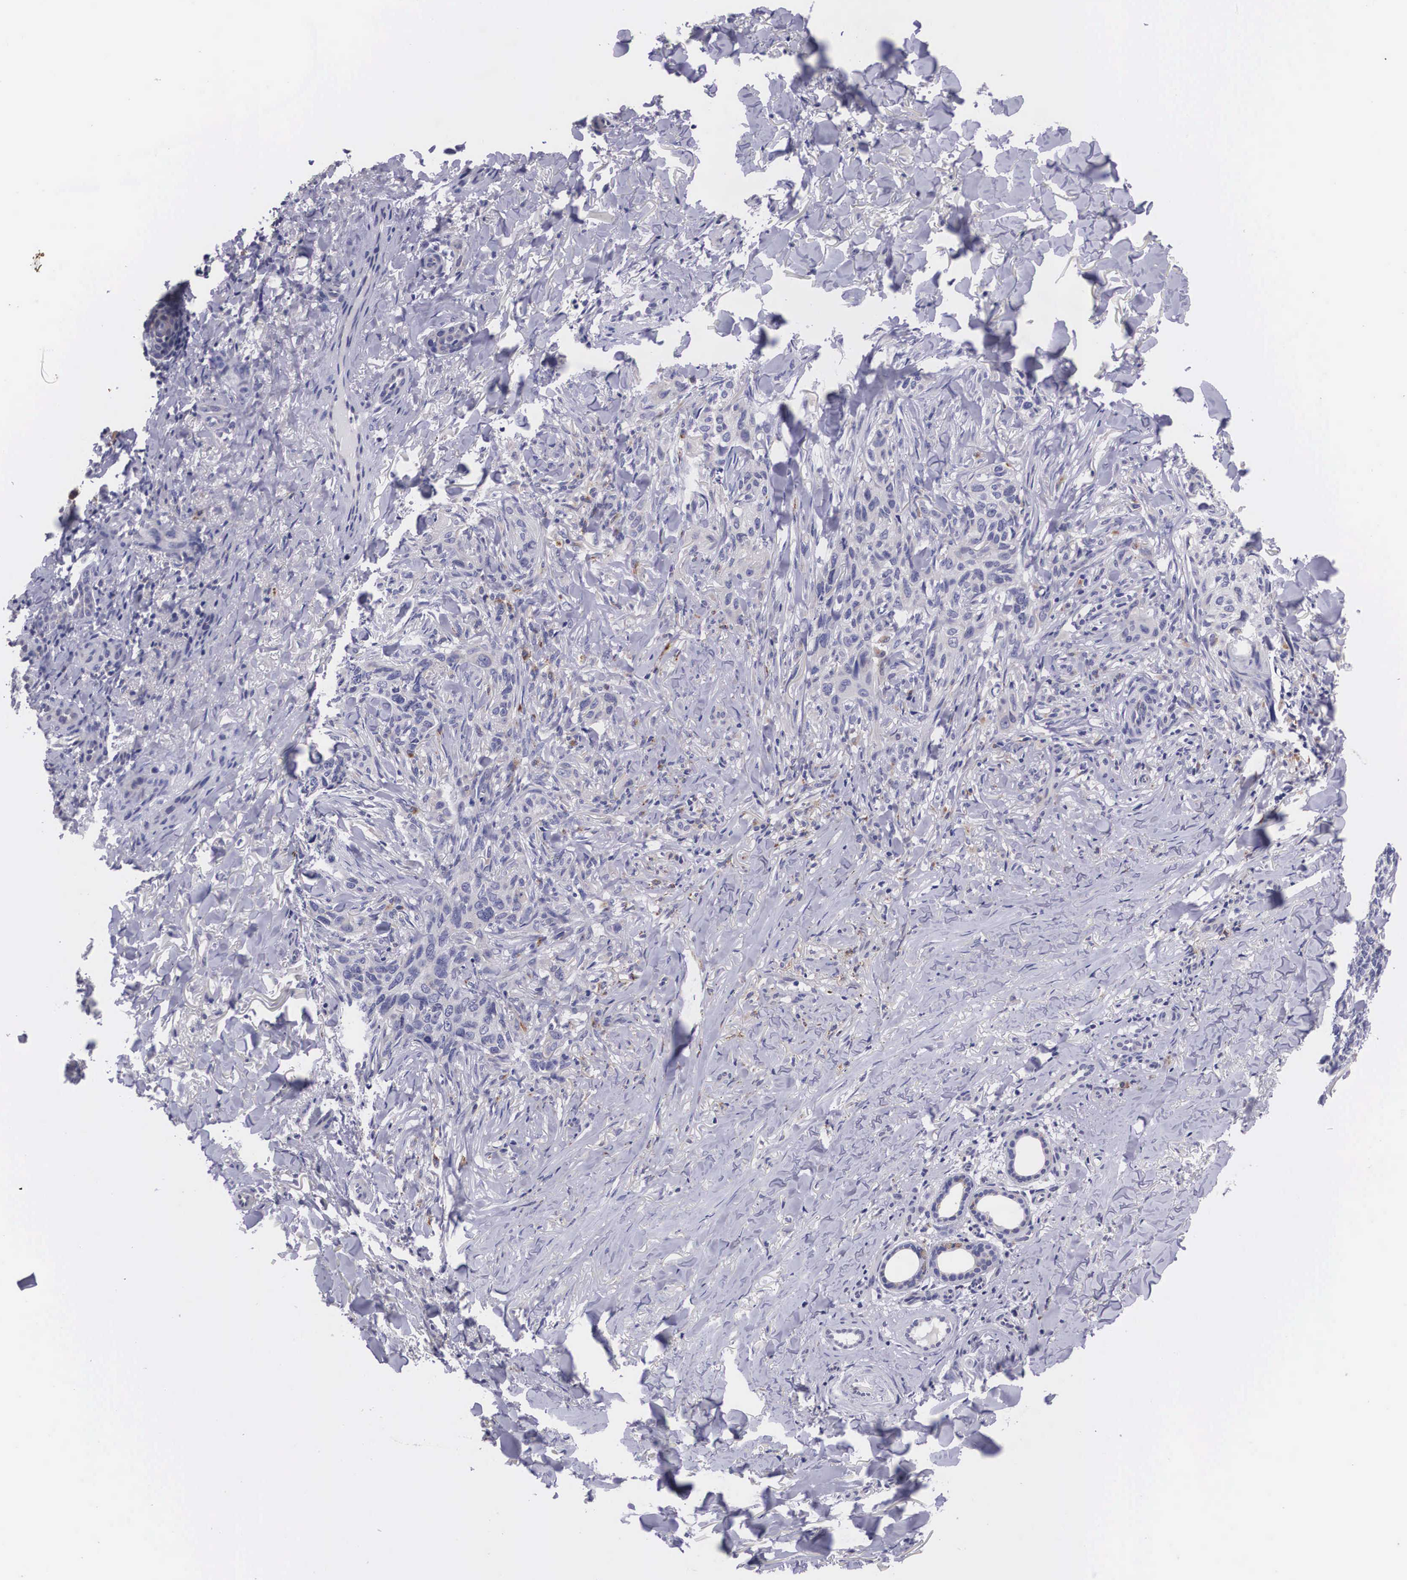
{"staining": {"intensity": "negative", "quantity": "none", "location": "none"}, "tissue": "skin cancer", "cell_type": "Tumor cells", "image_type": "cancer", "snomed": [{"axis": "morphology", "description": "Normal tissue, NOS"}, {"axis": "morphology", "description": "Basal cell carcinoma"}, {"axis": "topography", "description": "Skin"}], "caption": "Protein analysis of skin cancer (basal cell carcinoma) reveals no significant staining in tumor cells.", "gene": "CRELD2", "patient": {"sex": "male", "age": 81}}